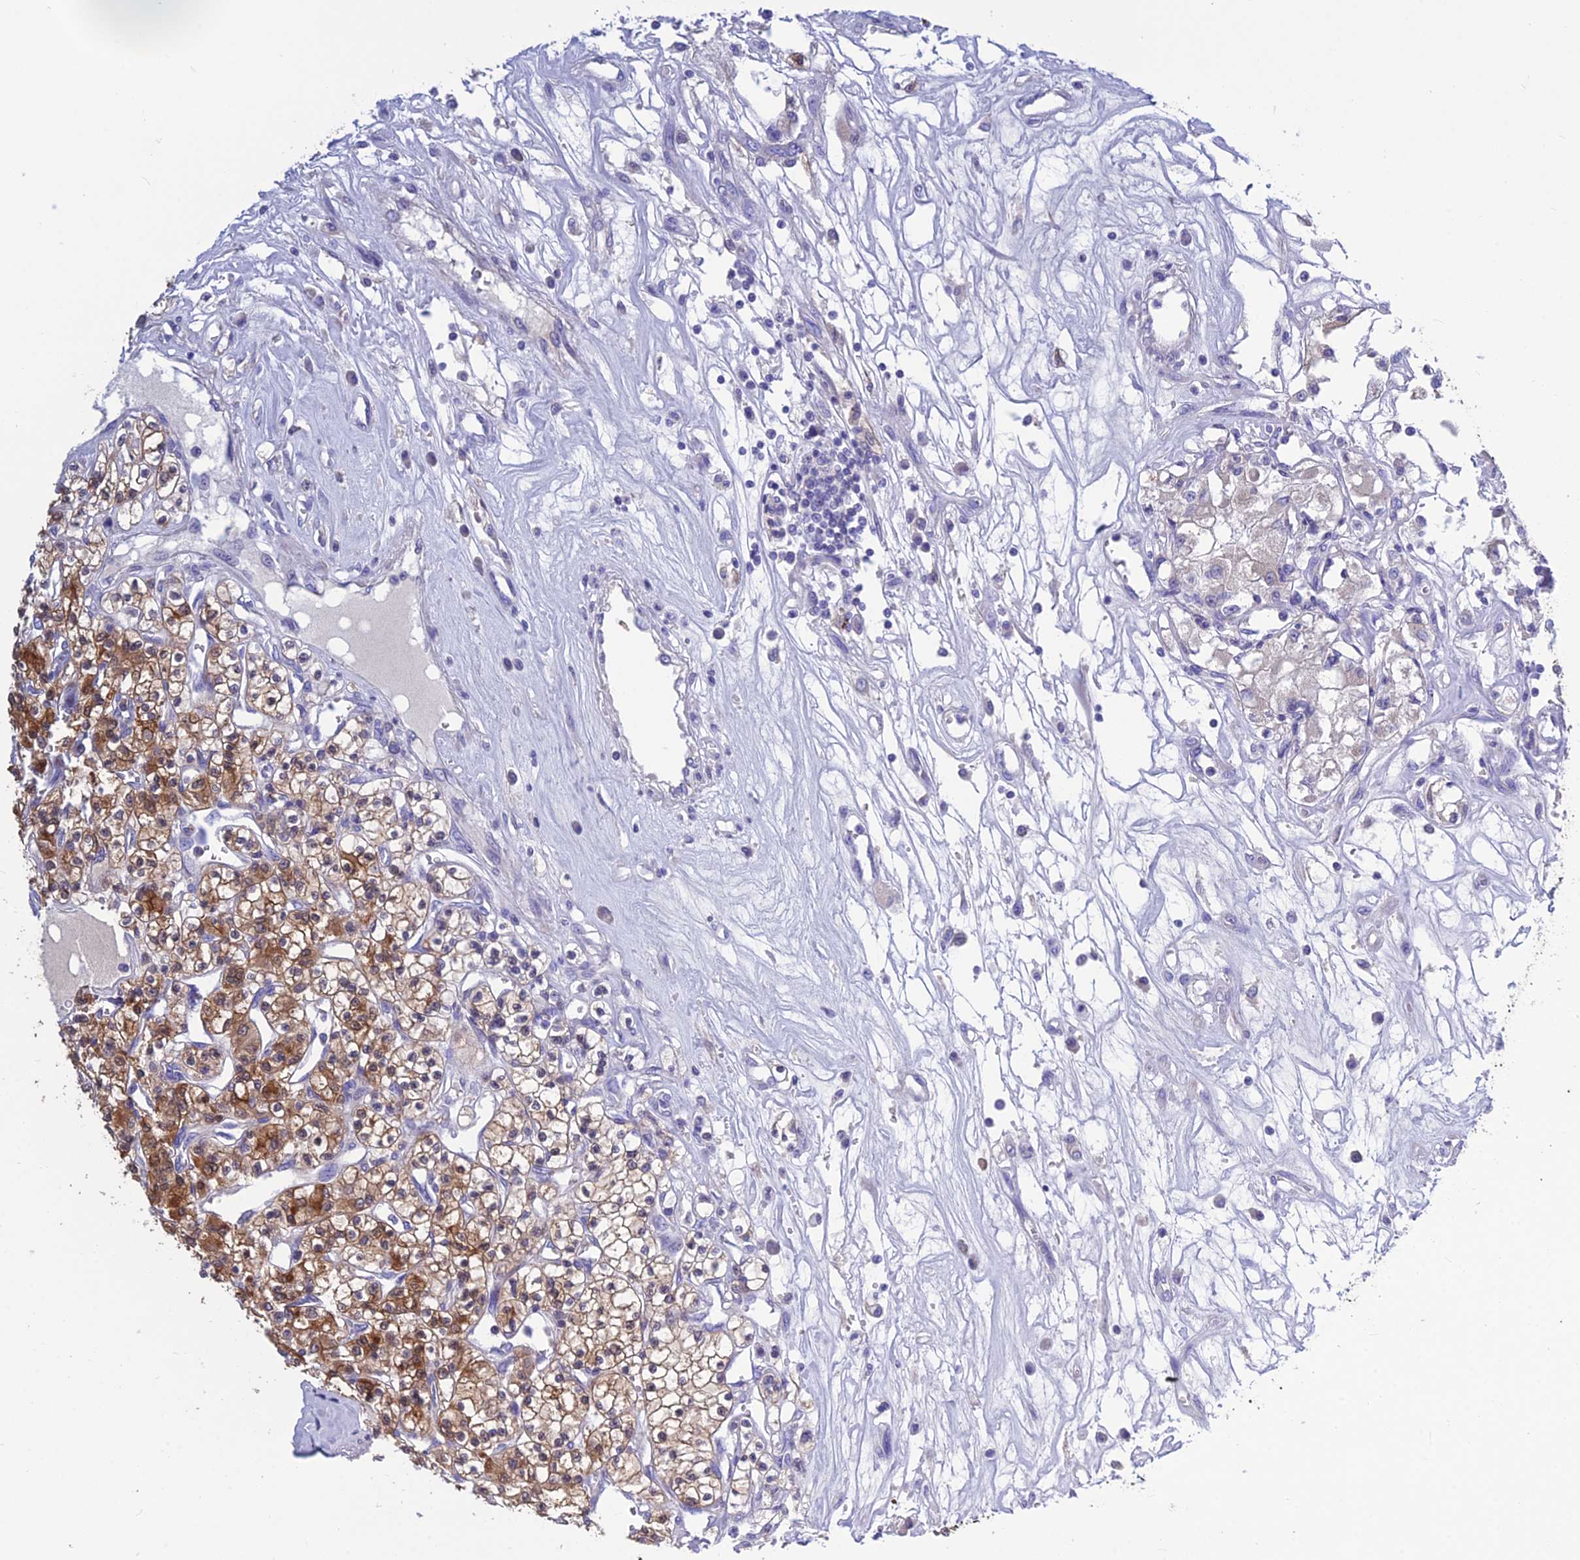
{"staining": {"intensity": "strong", "quantity": "25%-75%", "location": "cytoplasmic/membranous"}, "tissue": "renal cancer", "cell_type": "Tumor cells", "image_type": "cancer", "snomed": [{"axis": "morphology", "description": "Adenocarcinoma, NOS"}, {"axis": "topography", "description": "Kidney"}], "caption": "A high-resolution micrograph shows immunohistochemistry (IHC) staining of renal cancer (adenocarcinoma), which displays strong cytoplasmic/membranous expression in about 25%-75% of tumor cells. The staining was performed using DAB (3,3'-diaminobenzidine), with brown indicating positive protein expression. Nuclei are stained blue with hematoxylin.", "gene": "BHMT2", "patient": {"sex": "female", "age": 59}}